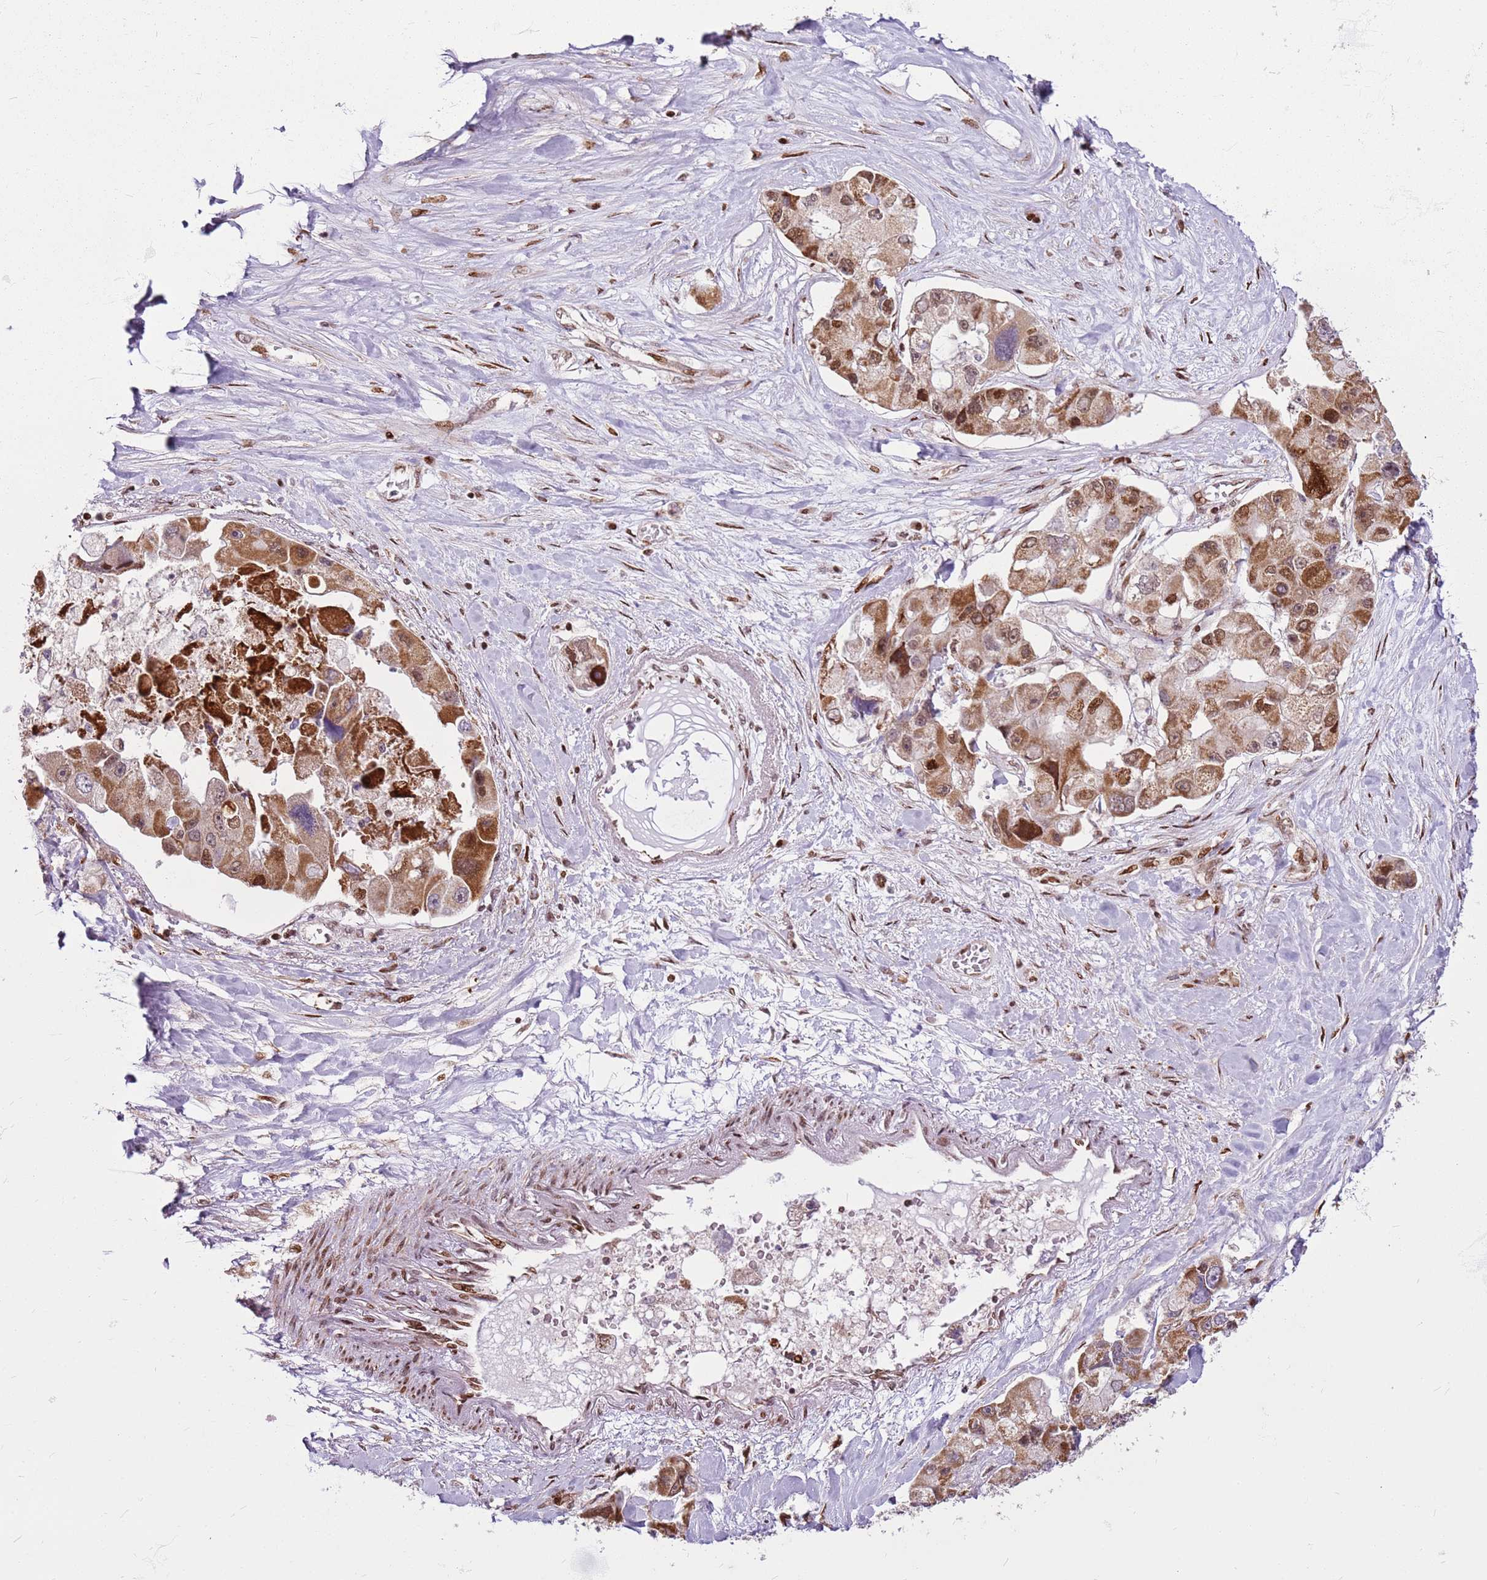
{"staining": {"intensity": "moderate", "quantity": ">75%", "location": "cytoplasmic/membranous,nuclear"}, "tissue": "lung cancer", "cell_type": "Tumor cells", "image_type": "cancer", "snomed": [{"axis": "morphology", "description": "Adenocarcinoma, NOS"}, {"axis": "topography", "description": "Lung"}], "caption": "Moderate cytoplasmic/membranous and nuclear protein staining is seen in about >75% of tumor cells in lung cancer.", "gene": "PCTP", "patient": {"sex": "female", "age": 54}}